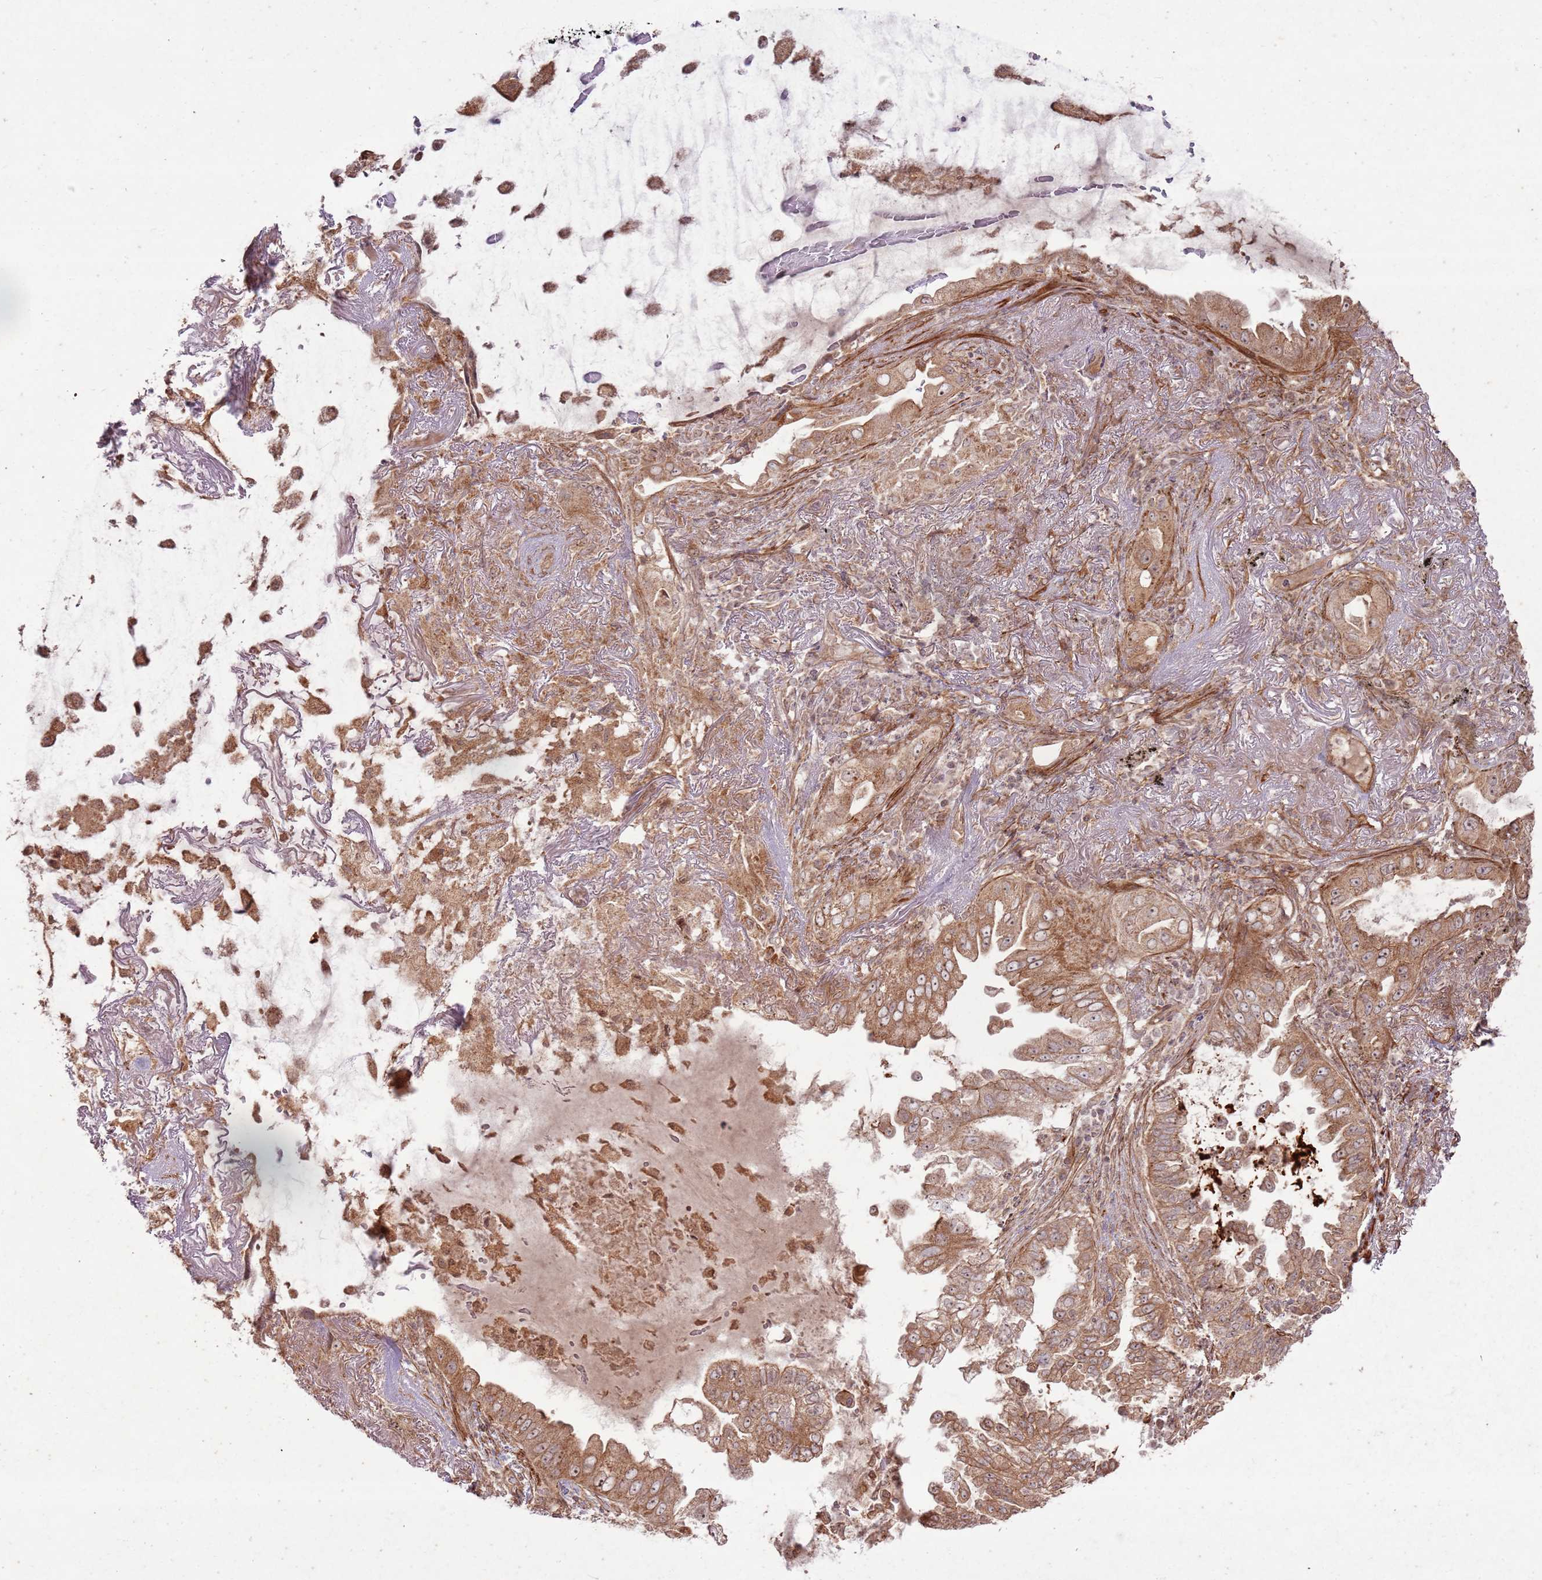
{"staining": {"intensity": "moderate", "quantity": ">75%", "location": "cytoplasmic/membranous,nuclear"}, "tissue": "lung cancer", "cell_type": "Tumor cells", "image_type": "cancer", "snomed": [{"axis": "morphology", "description": "Adenocarcinoma, NOS"}, {"axis": "topography", "description": "Lung"}], "caption": "Tumor cells show medium levels of moderate cytoplasmic/membranous and nuclear staining in about >75% of cells in lung cancer.", "gene": "ZNF623", "patient": {"sex": "female", "age": 69}}